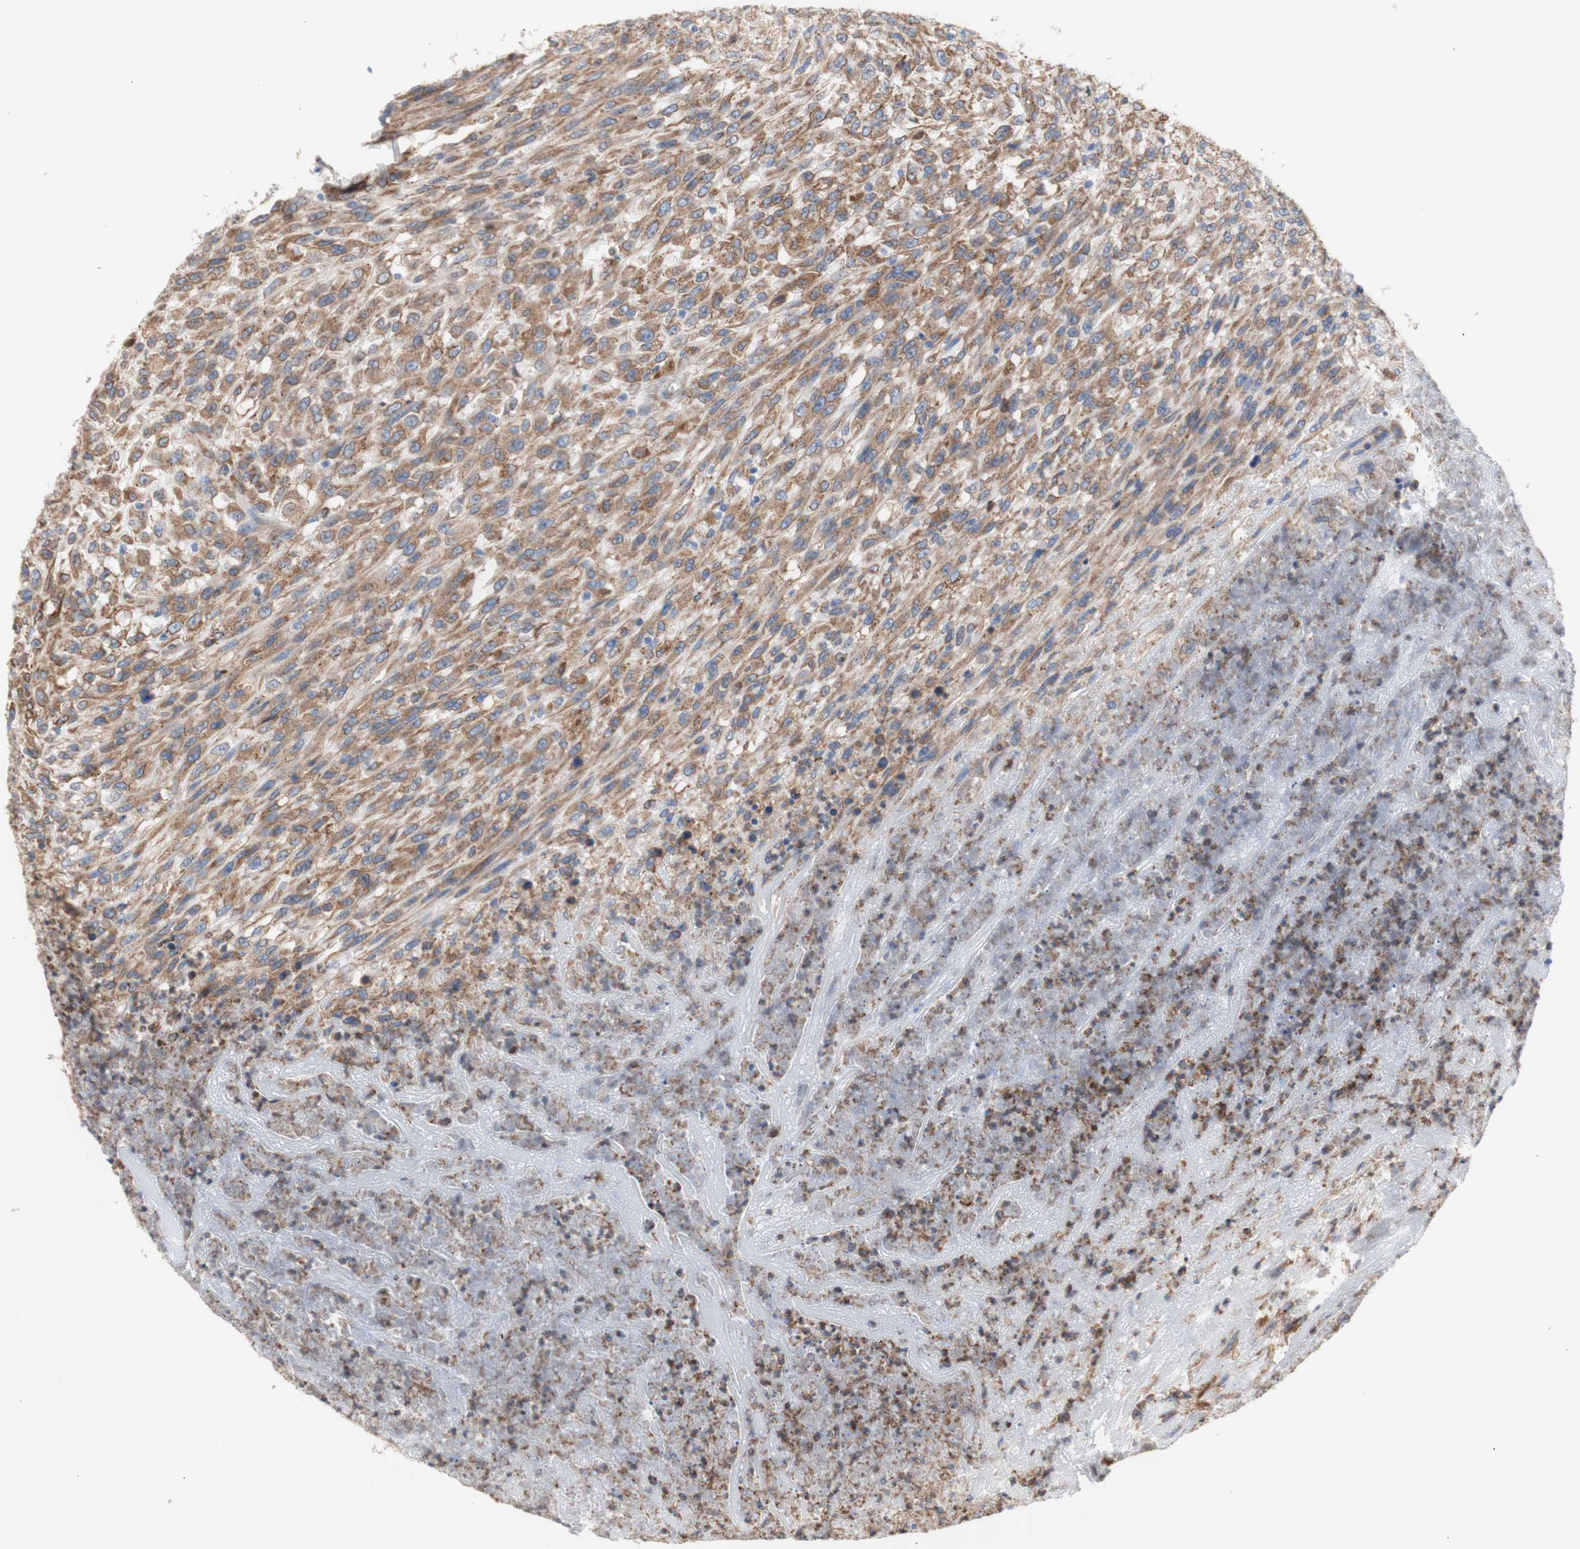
{"staining": {"intensity": "moderate", "quantity": ">75%", "location": "cytoplasmic/membranous"}, "tissue": "urothelial cancer", "cell_type": "Tumor cells", "image_type": "cancer", "snomed": [{"axis": "morphology", "description": "Urothelial carcinoma, High grade"}, {"axis": "topography", "description": "Urinary bladder"}], "caption": "High-grade urothelial carcinoma stained with IHC shows moderate cytoplasmic/membranous staining in approximately >75% of tumor cells.", "gene": "ERLIN1", "patient": {"sex": "male", "age": 66}}